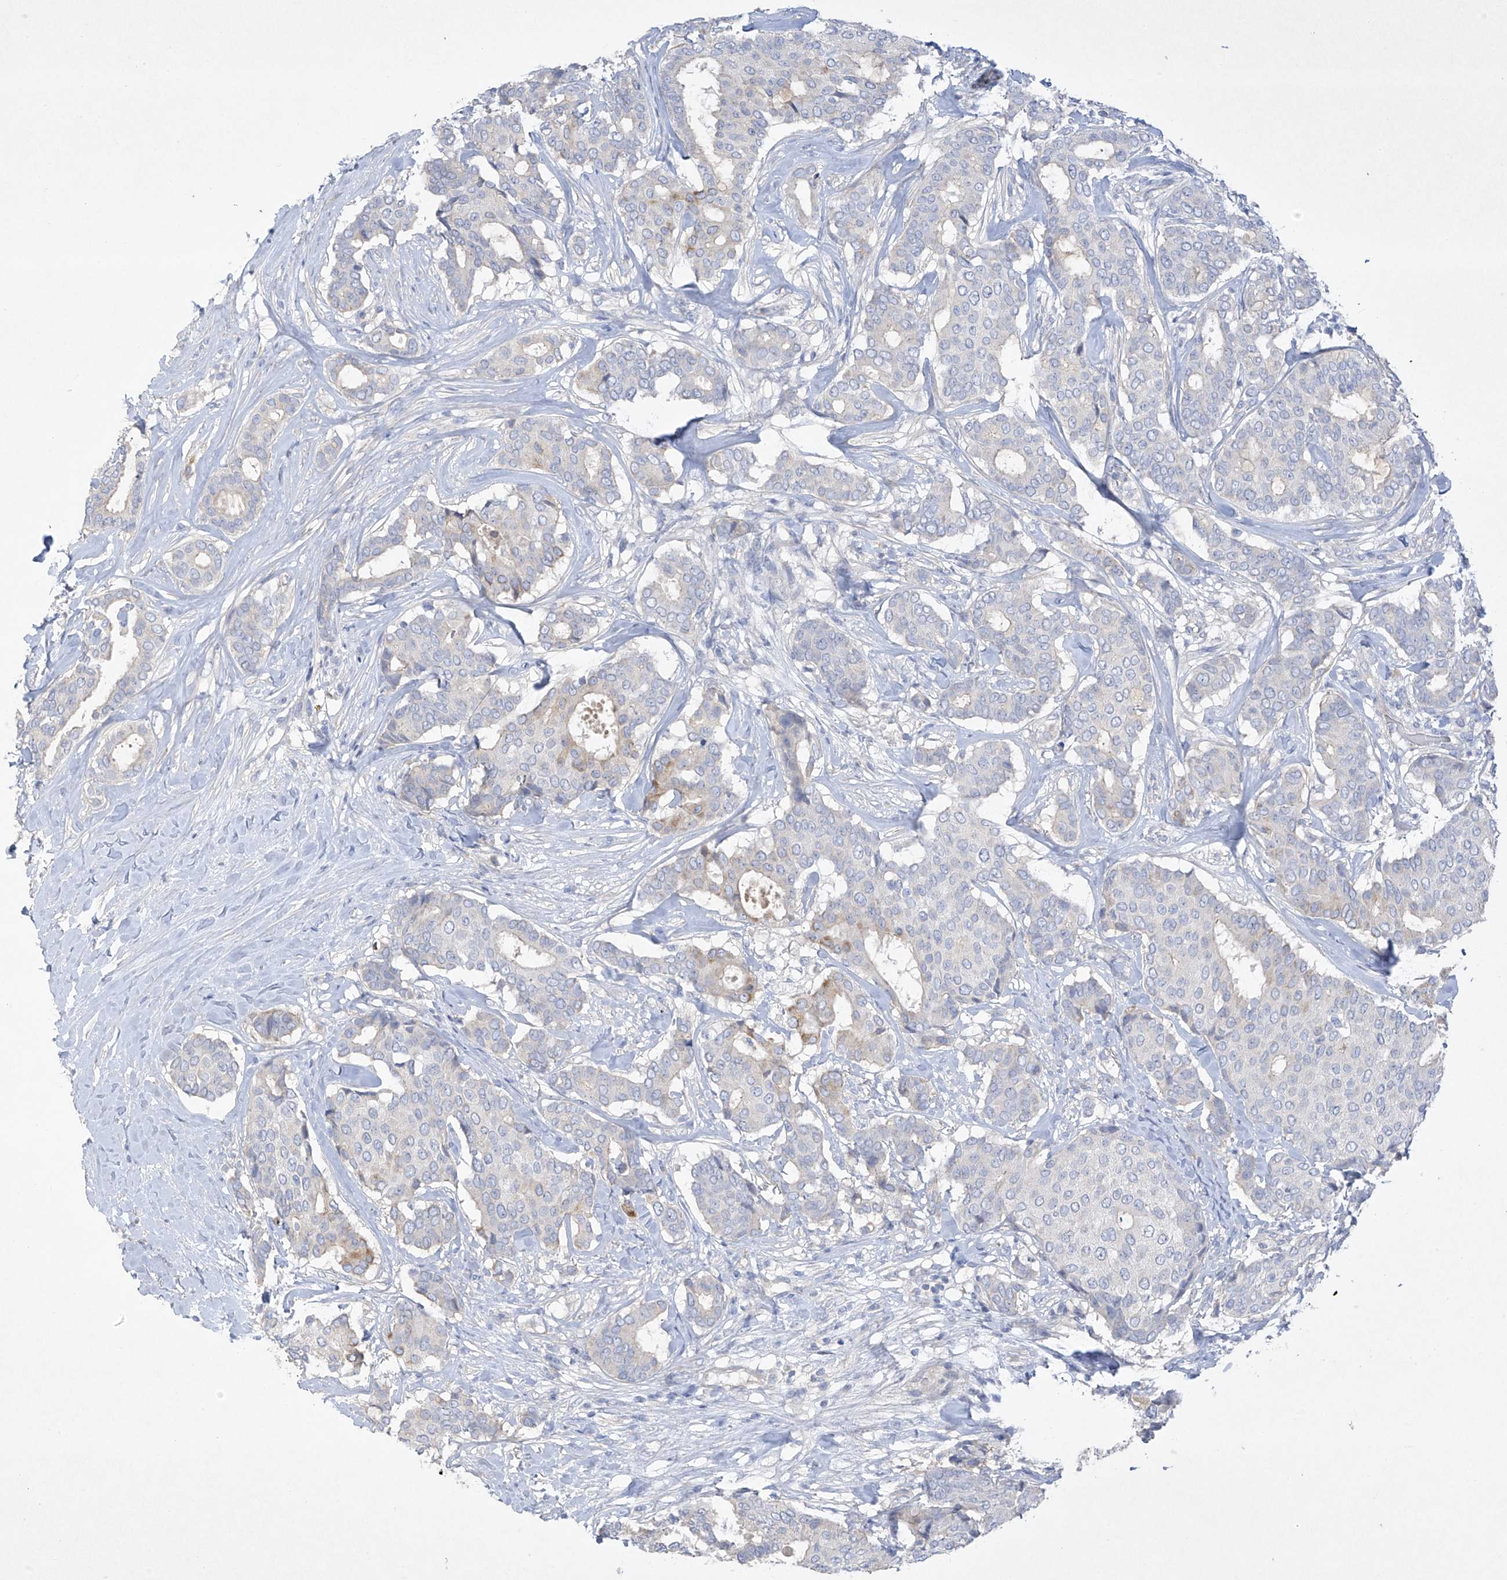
{"staining": {"intensity": "weak", "quantity": "<25%", "location": "cytoplasmic/membranous"}, "tissue": "breast cancer", "cell_type": "Tumor cells", "image_type": "cancer", "snomed": [{"axis": "morphology", "description": "Duct carcinoma"}, {"axis": "topography", "description": "Breast"}], "caption": "Immunohistochemical staining of breast cancer (intraductal carcinoma) demonstrates no significant staining in tumor cells.", "gene": "PRSS12", "patient": {"sex": "female", "age": 75}}